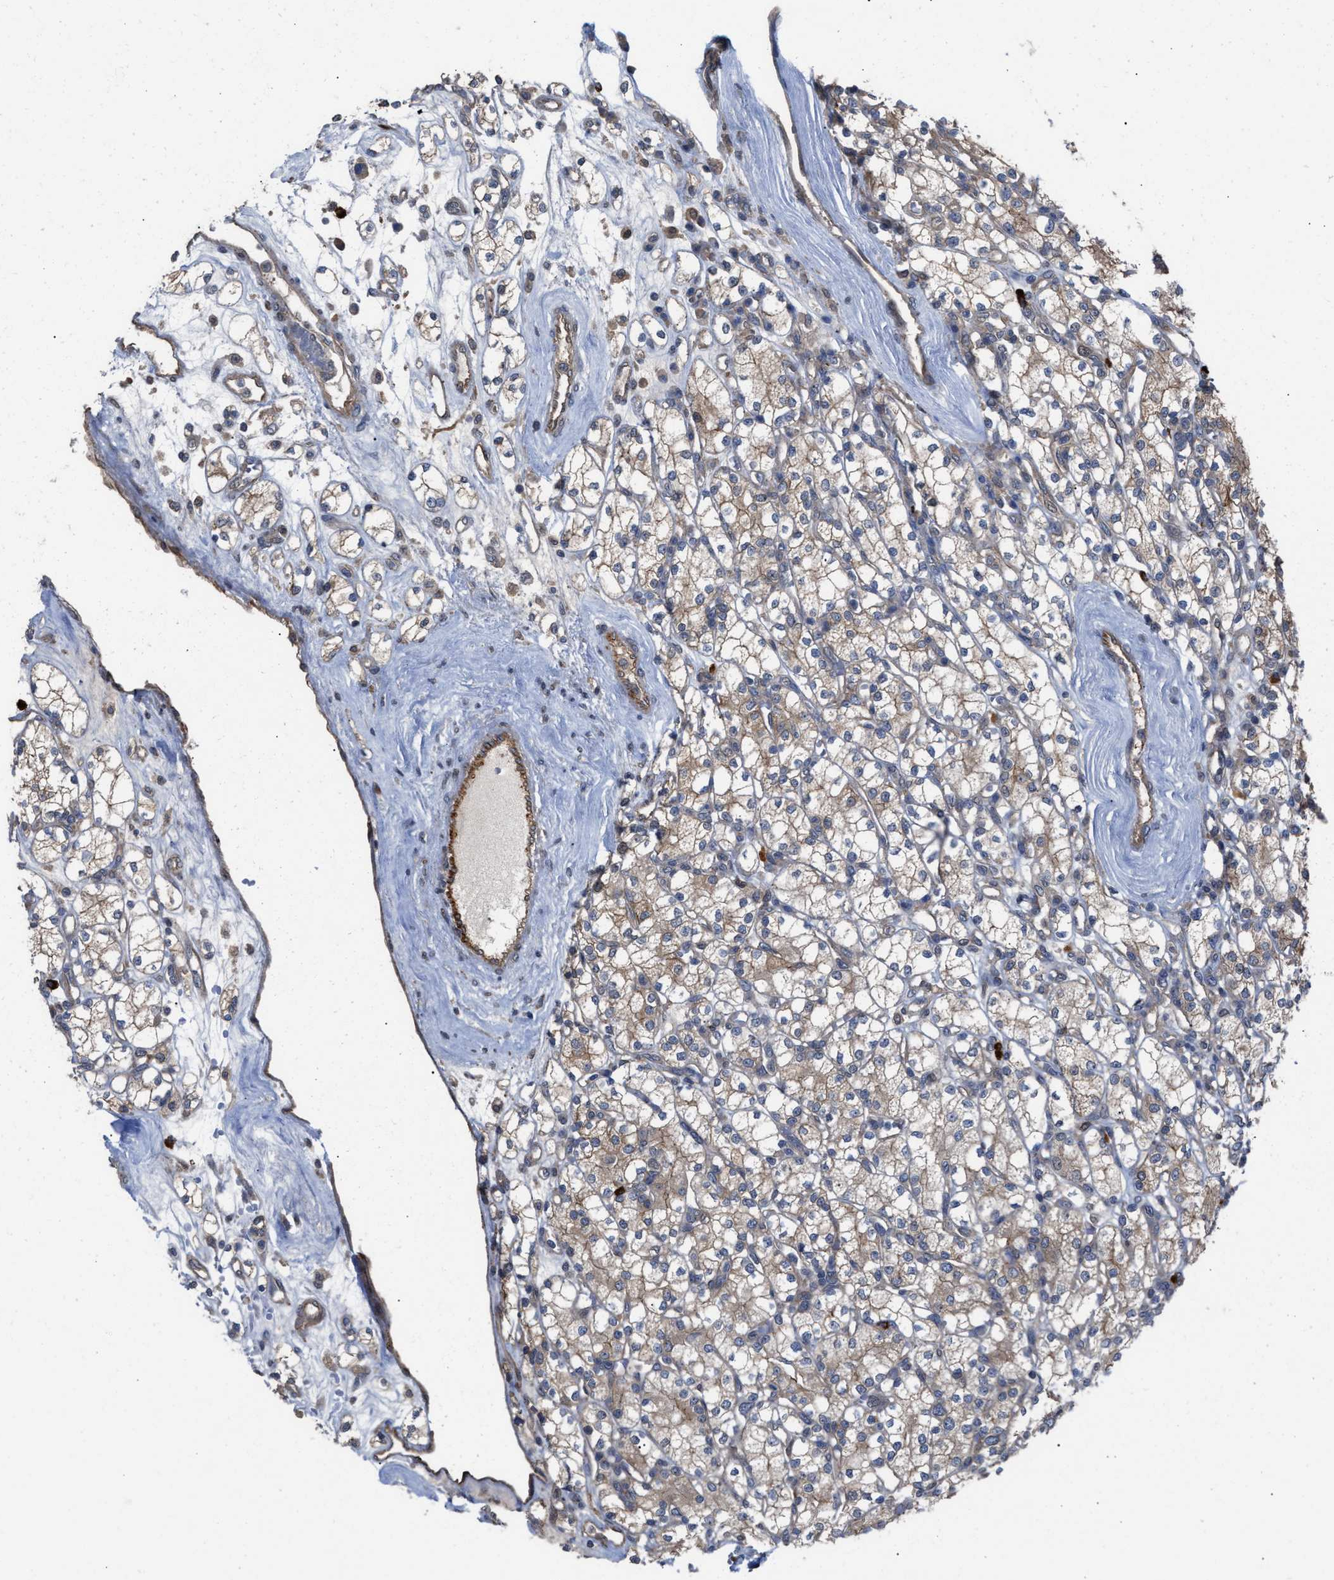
{"staining": {"intensity": "weak", "quantity": ">75%", "location": "cytoplasmic/membranous"}, "tissue": "renal cancer", "cell_type": "Tumor cells", "image_type": "cancer", "snomed": [{"axis": "morphology", "description": "Adenocarcinoma, NOS"}, {"axis": "topography", "description": "Kidney"}], "caption": "This histopathology image reveals renal cancer stained with immunohistochemistry (IHC) to label a protein in brown. The cytoplasmic/membranous of tumor cells show weak positivity for the protein. Nuclei are counter-stained blue.", "gene": "TP53BP2", "patient": {"sex": "male", "age": 77}}